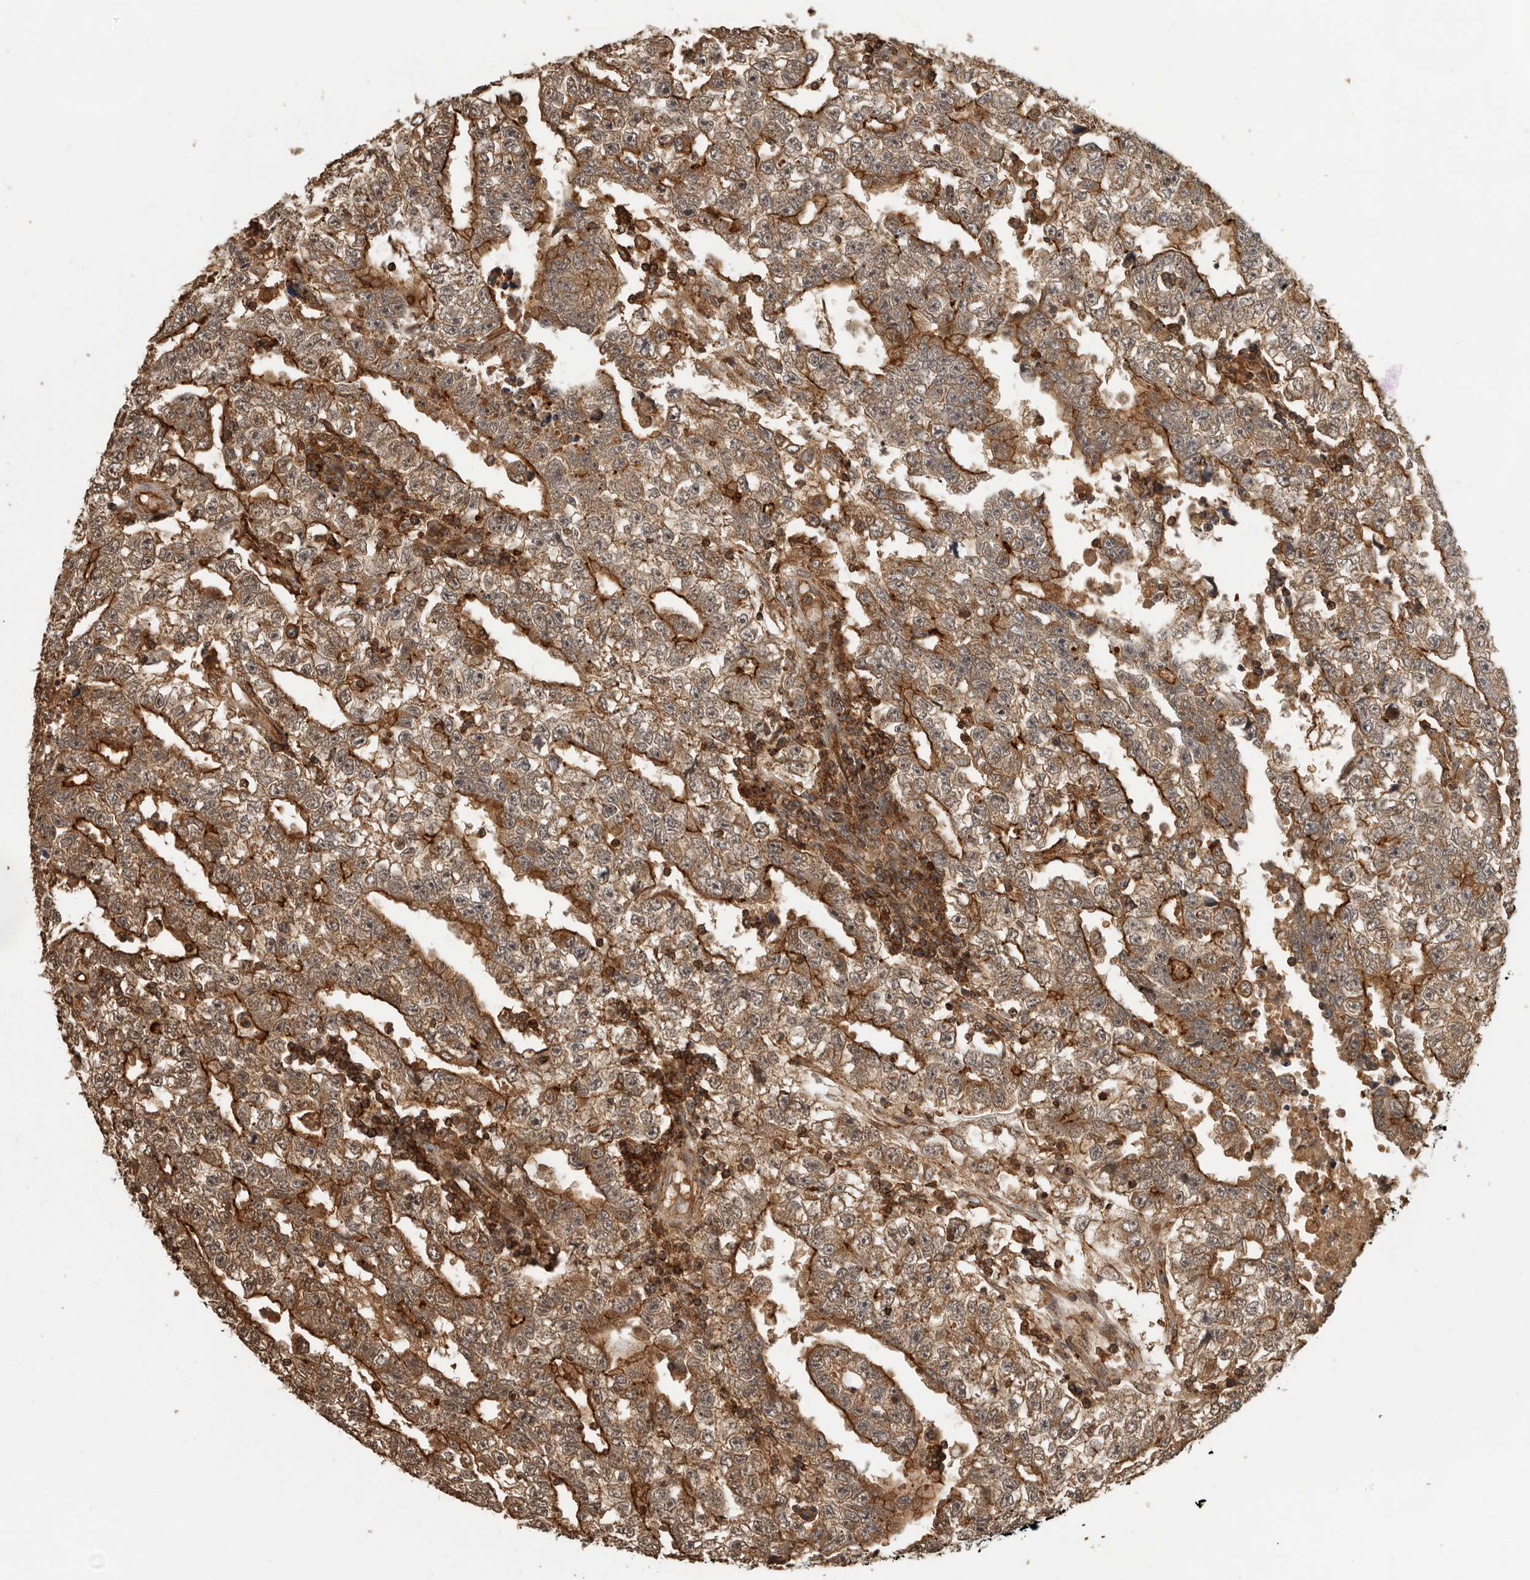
{"staining": {"intensity": "strong", "quantity": ">75%", "location": "cytoplasmic/membranous"}, "tissue": "testis cancer", "cell_type": "Tumor cells", "image_type": "cancer", "snomed": [{"axis": "morphology", "description": "Carcinoma, Embryonal, NOS"}, {"axis": "topography", "description": "Testis"}], "caption": "Embryonal carcinoma (testis) tissue demonstrates strong cytoplasmic/membranous positivity in approximately >75% of tumor cells, visualized by immunohistochemistry.", "gene": "RNF157", "patient": {"sex": "male", "age": 25}}